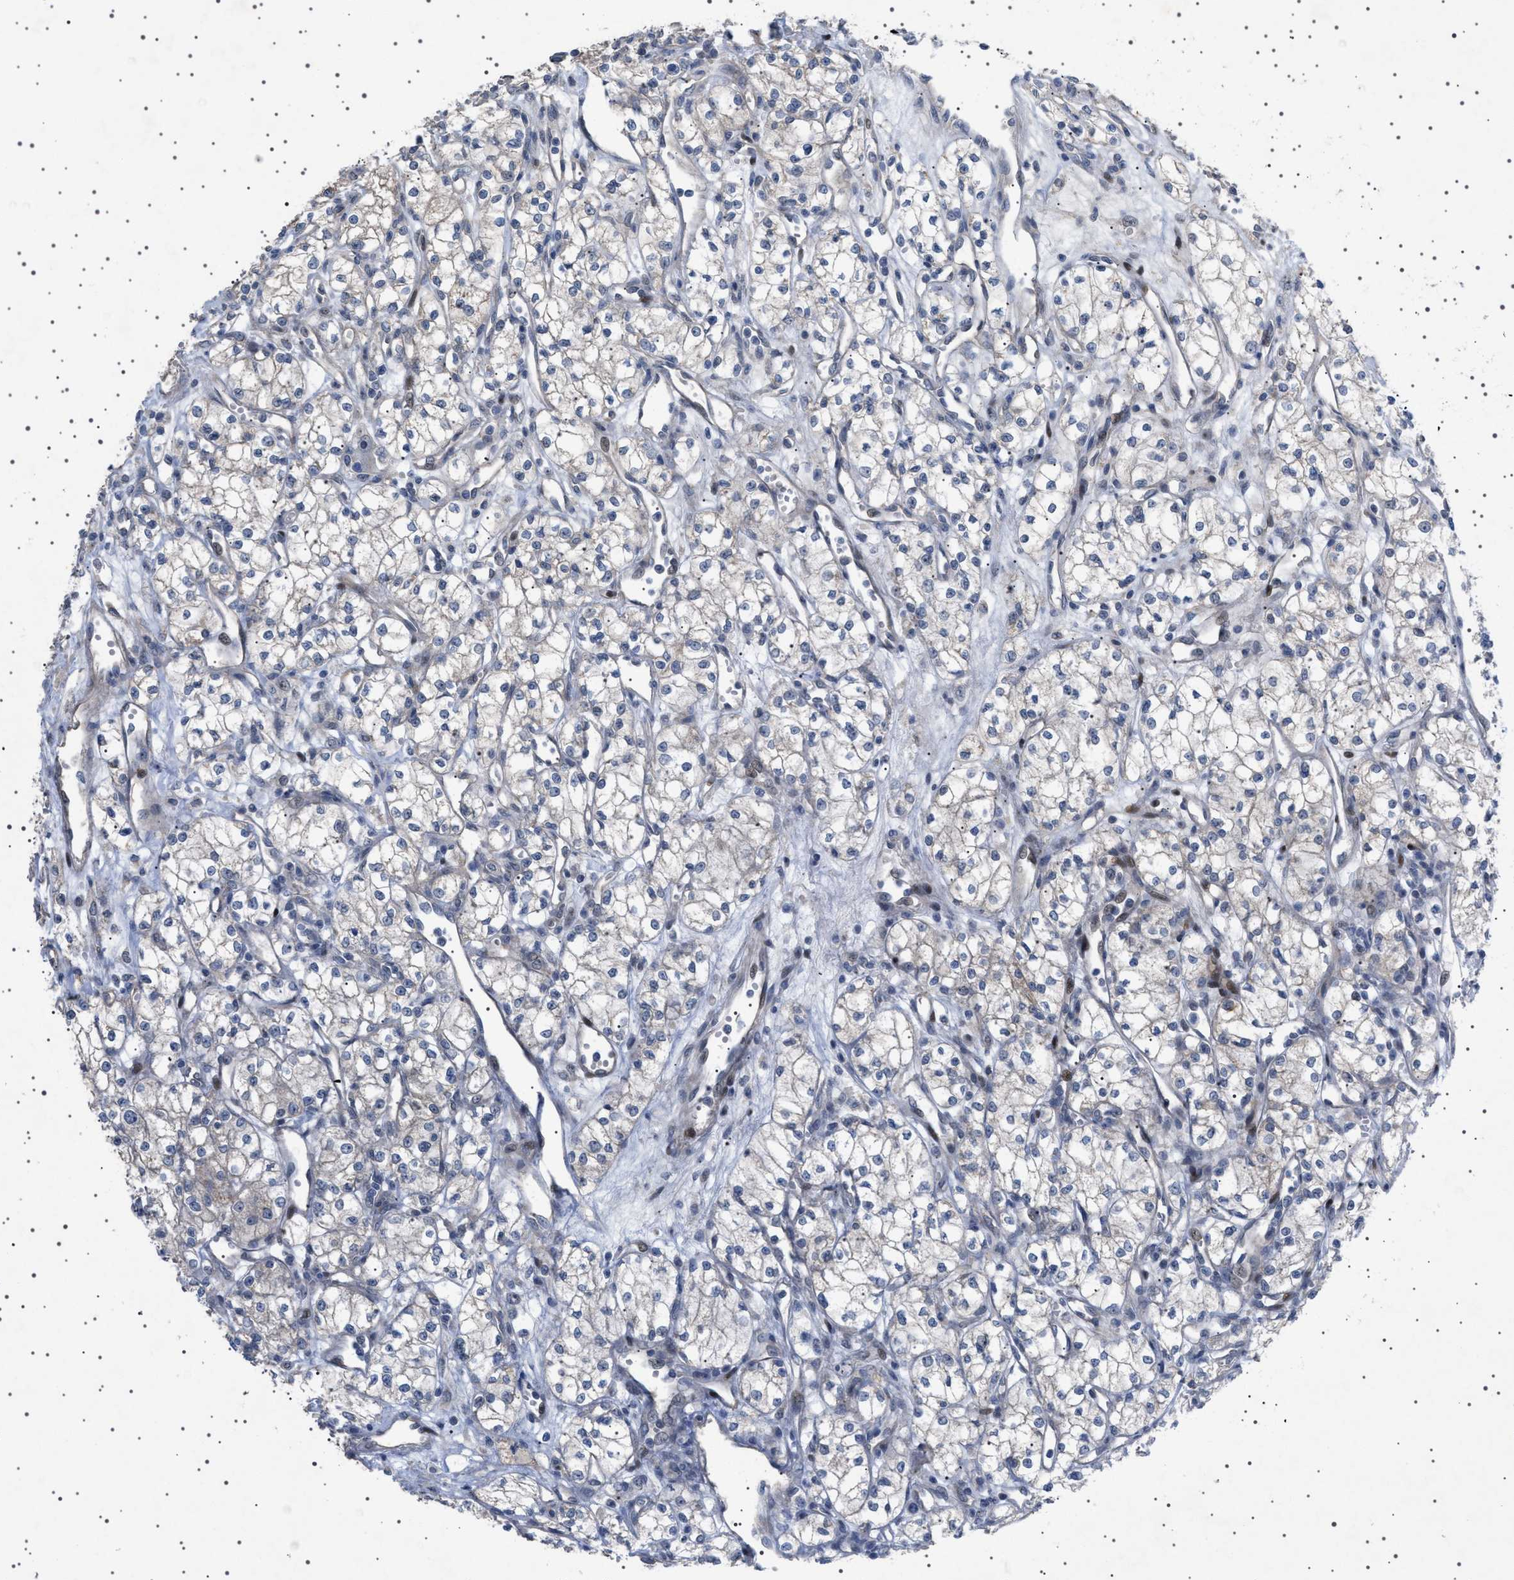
{"staining": {"intensity": "negative", "quantity": "none", "location": "none"}, "tissue": "renal cancer", "cell_type": "Tumor cells", "image_type": "cancer", "snomed": [{"axis": "morphology", "description": "Adenocarcinoma, NOS"}, {"axis": "topography", "description": "Kidney"}], "caption": "DAB (3,3'-diaminobenzidine) immunohistochemical staining of renal adenocarcinoma displays no significant positivity in tumor cells.", "gene": "HTR1A", "patient": {"sex": "male", "age": 59}}